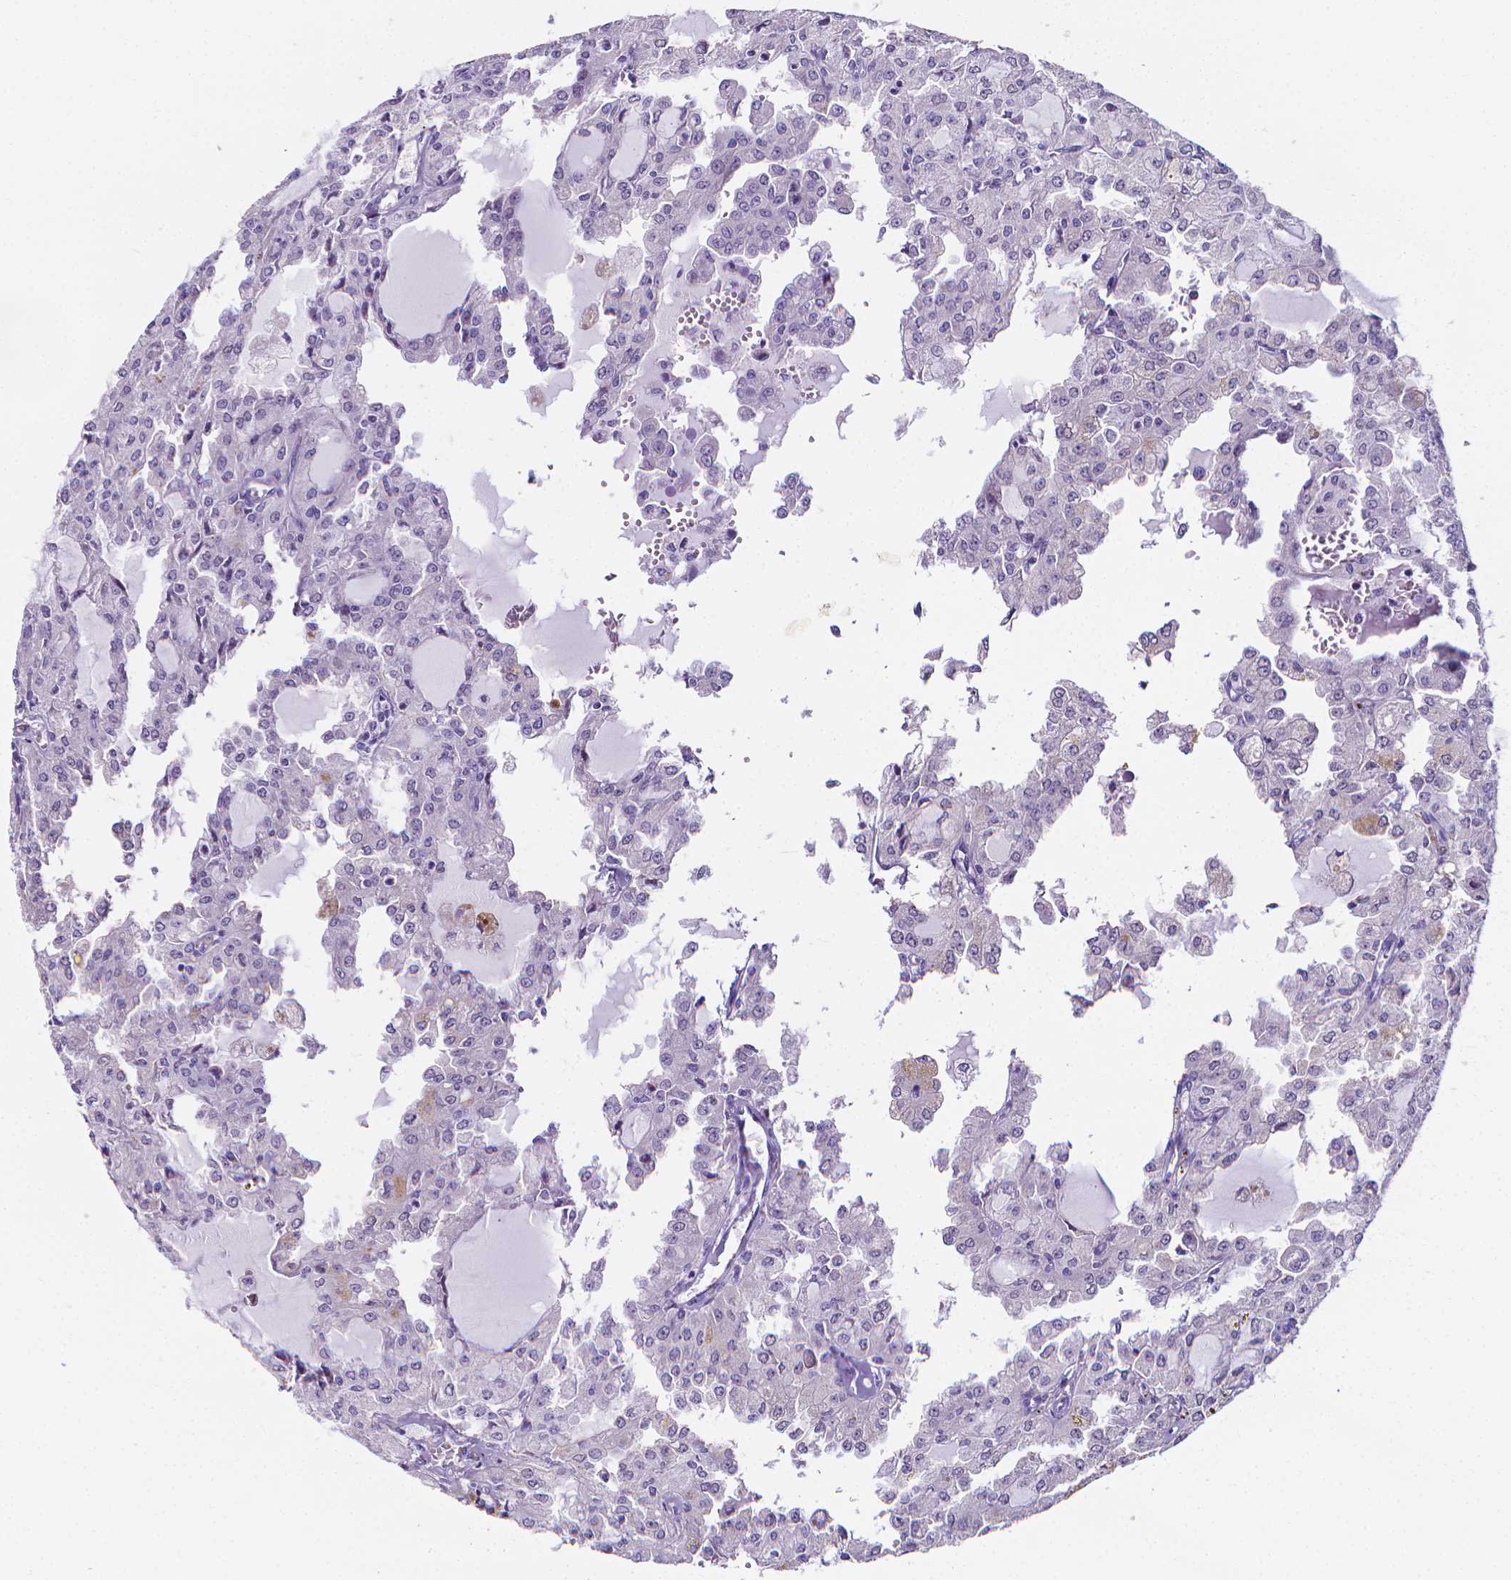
{"staining": {"intensity": "negative", "quantity": "none", "location": "none"}, "tissue": "head and neck cancer", "cell_type": "Tumor cells", "image_type": "cancer", "snomed": [{"axis": "morphology", "description": "Adenocarcinoma, NOS"}, {"axis": "topography", "description": "Head-Neck"}], "caption": "Immunohistochemistry (IHC) micrograph of neoplastic tissue: head and neck cancer (adenocarcinoma) stained with DAB (3,3'-diaminobenzidine) shows no significant protein expression in tumor cells.", "gene": "LRRC73", "patient": {"sex": "male", "age": 64}}